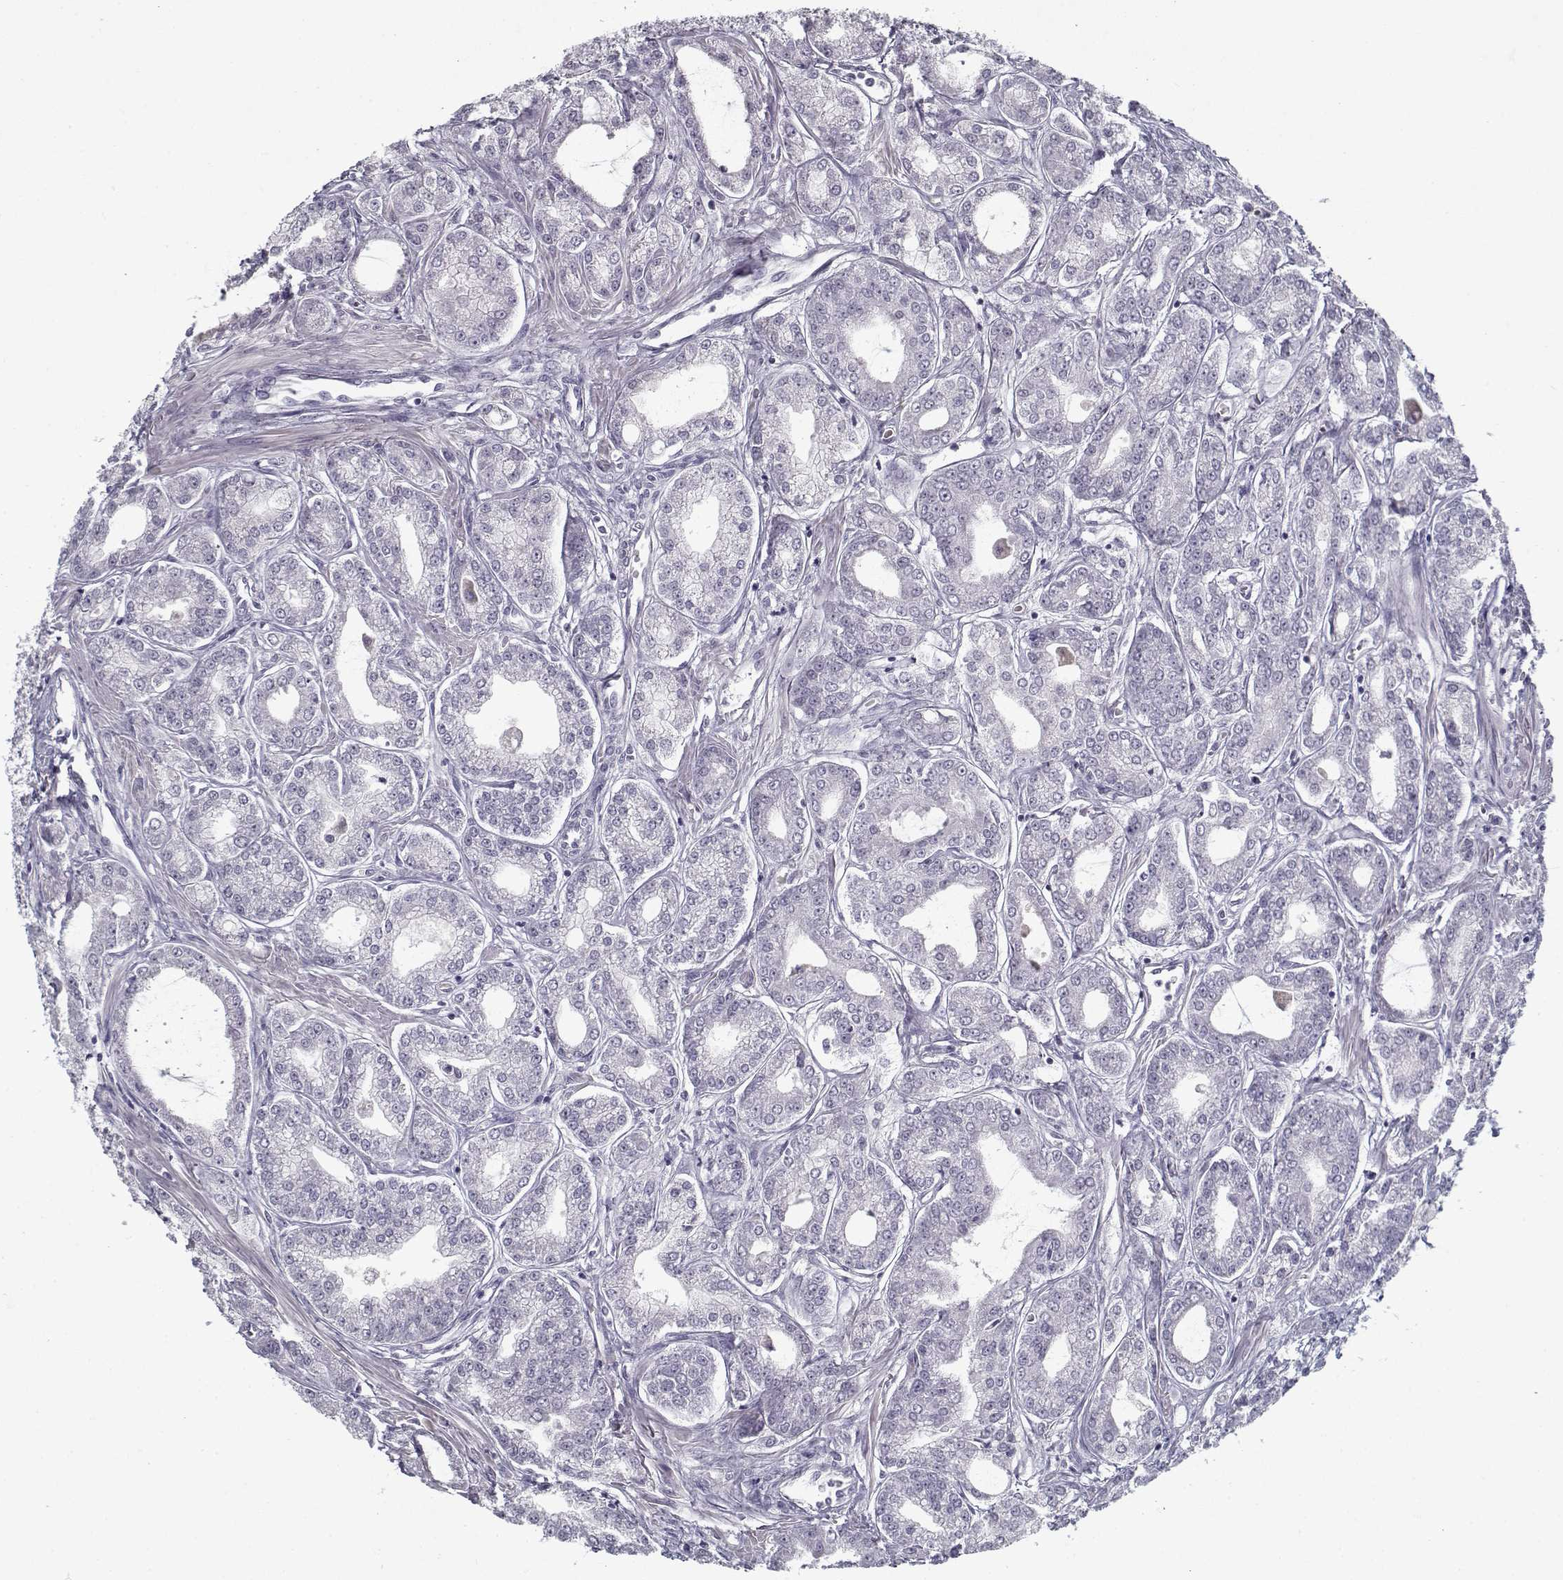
{"staining": {"intensity": "negative", "quantity": "none", "location": "none"}, "tissue": "prostate cancer", "cell_type": "Tumor cells", "image_type": "cancer", "snomed": [{"axis": "morphology", "description": "Adenocarcinoma, NOS"}, {"axis": "topography", "description": "Prostate"}], "caption": "Immunohistochemistry (IHC) of human prostate cancer (adenocarcinoma) demonstrates no positivity in tumor cells.", "gene": "SPACA9", "patient": {"sex": "male", "age": 71}}